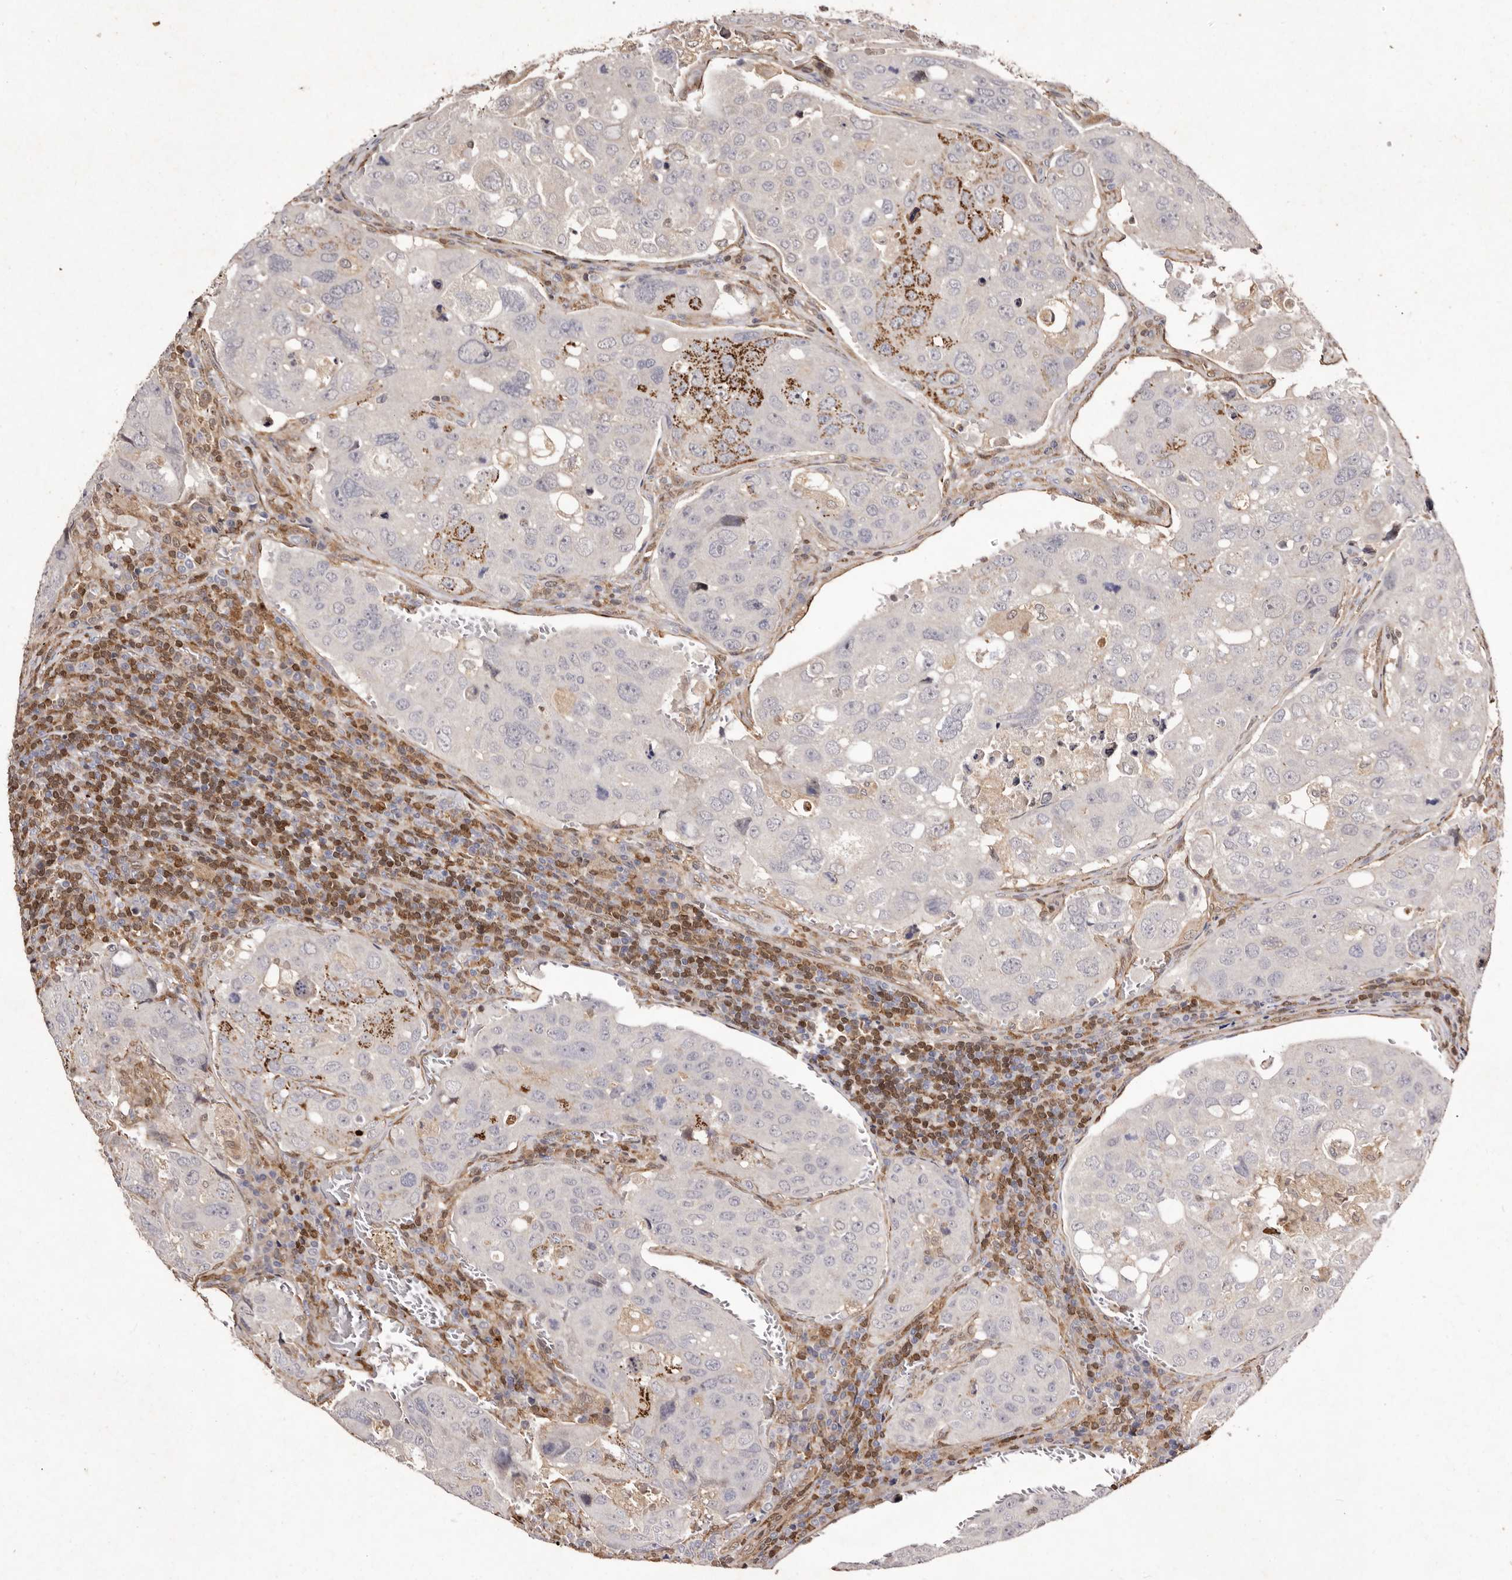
{"staining": {"intensity": "moderate", "quantity": "<25%", "location": "cytoplasmic/membranous"}, "tissue": "urothelial cancer", "cell_type": "Tumor cells", "image_type": "cancer", "snomed": [{"axis": "morphology", "description": "Urothelial carcinoma, High grade"}, {"axis": "topography", "description": "Lymph node"}, {"axis": "topography", "description": "Urinary bladder"}], "caption": "Protein analysis of high-grade urothelial carcinoma tissue shows moderate cytoplasmic/membranous staining in about <25% of tumor cells.", "gene": "GIMAP4", "patient": {"sex": "male", "age": 51}}